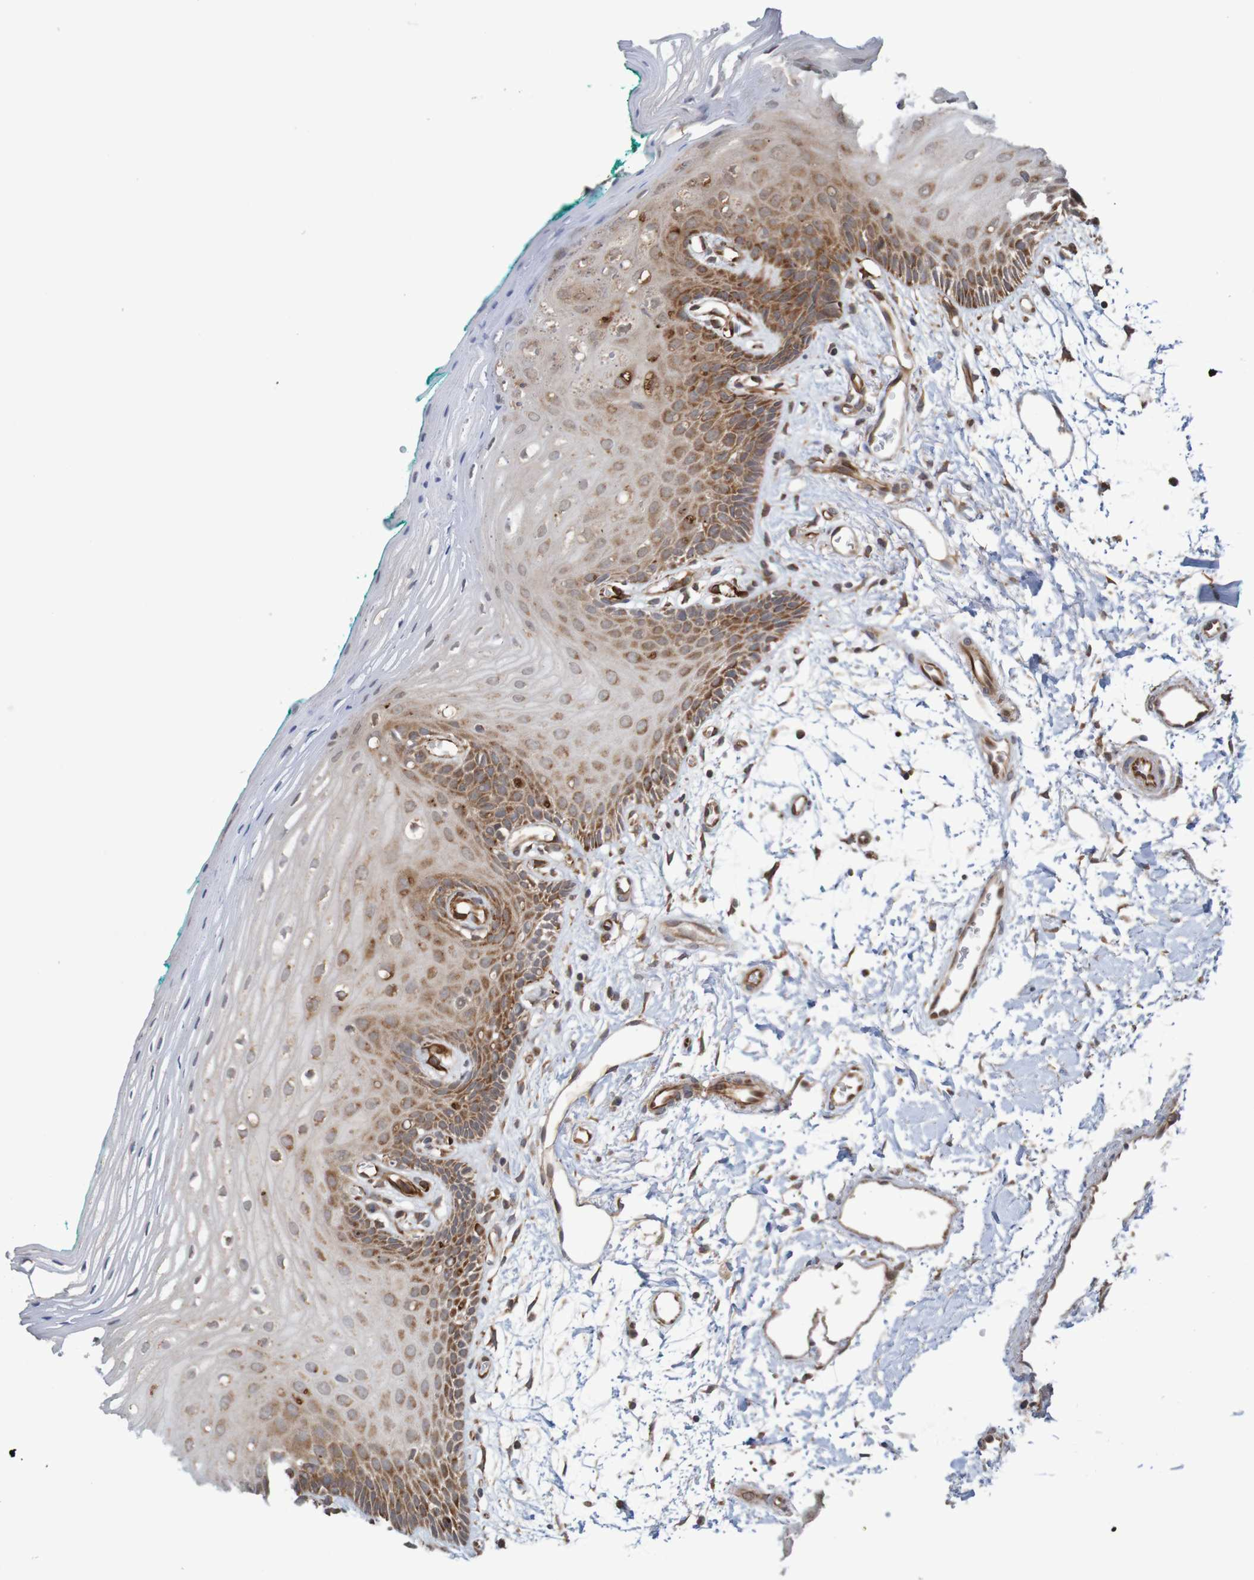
{"staining": {"intensity": "moderate", "quantity": "25%-75%", "location": "cytoplasmic/membranous"}, "tissue": "oral mucosa", "cell_type": "Squamous epithelial cells", "image_type": "normal", "snomed": [{"axis": "morphology", "description": "Normal tissue, NOS"}, {"axis": "topography", "description": "Skeletal muscle"}, {"axis": "topography", "description": "Oral tissue"}, {"axis": "topography", "description": "Peripheral nerve tissue"}], "caption": "The histopathology image shows a brown stain indicating the presence of a protein in the cytoplasmic/membranous of squamous epithelial cells in oral mucosa.", "gene": "MRPL52", "patient": {"sex": "female", "age": 84}}